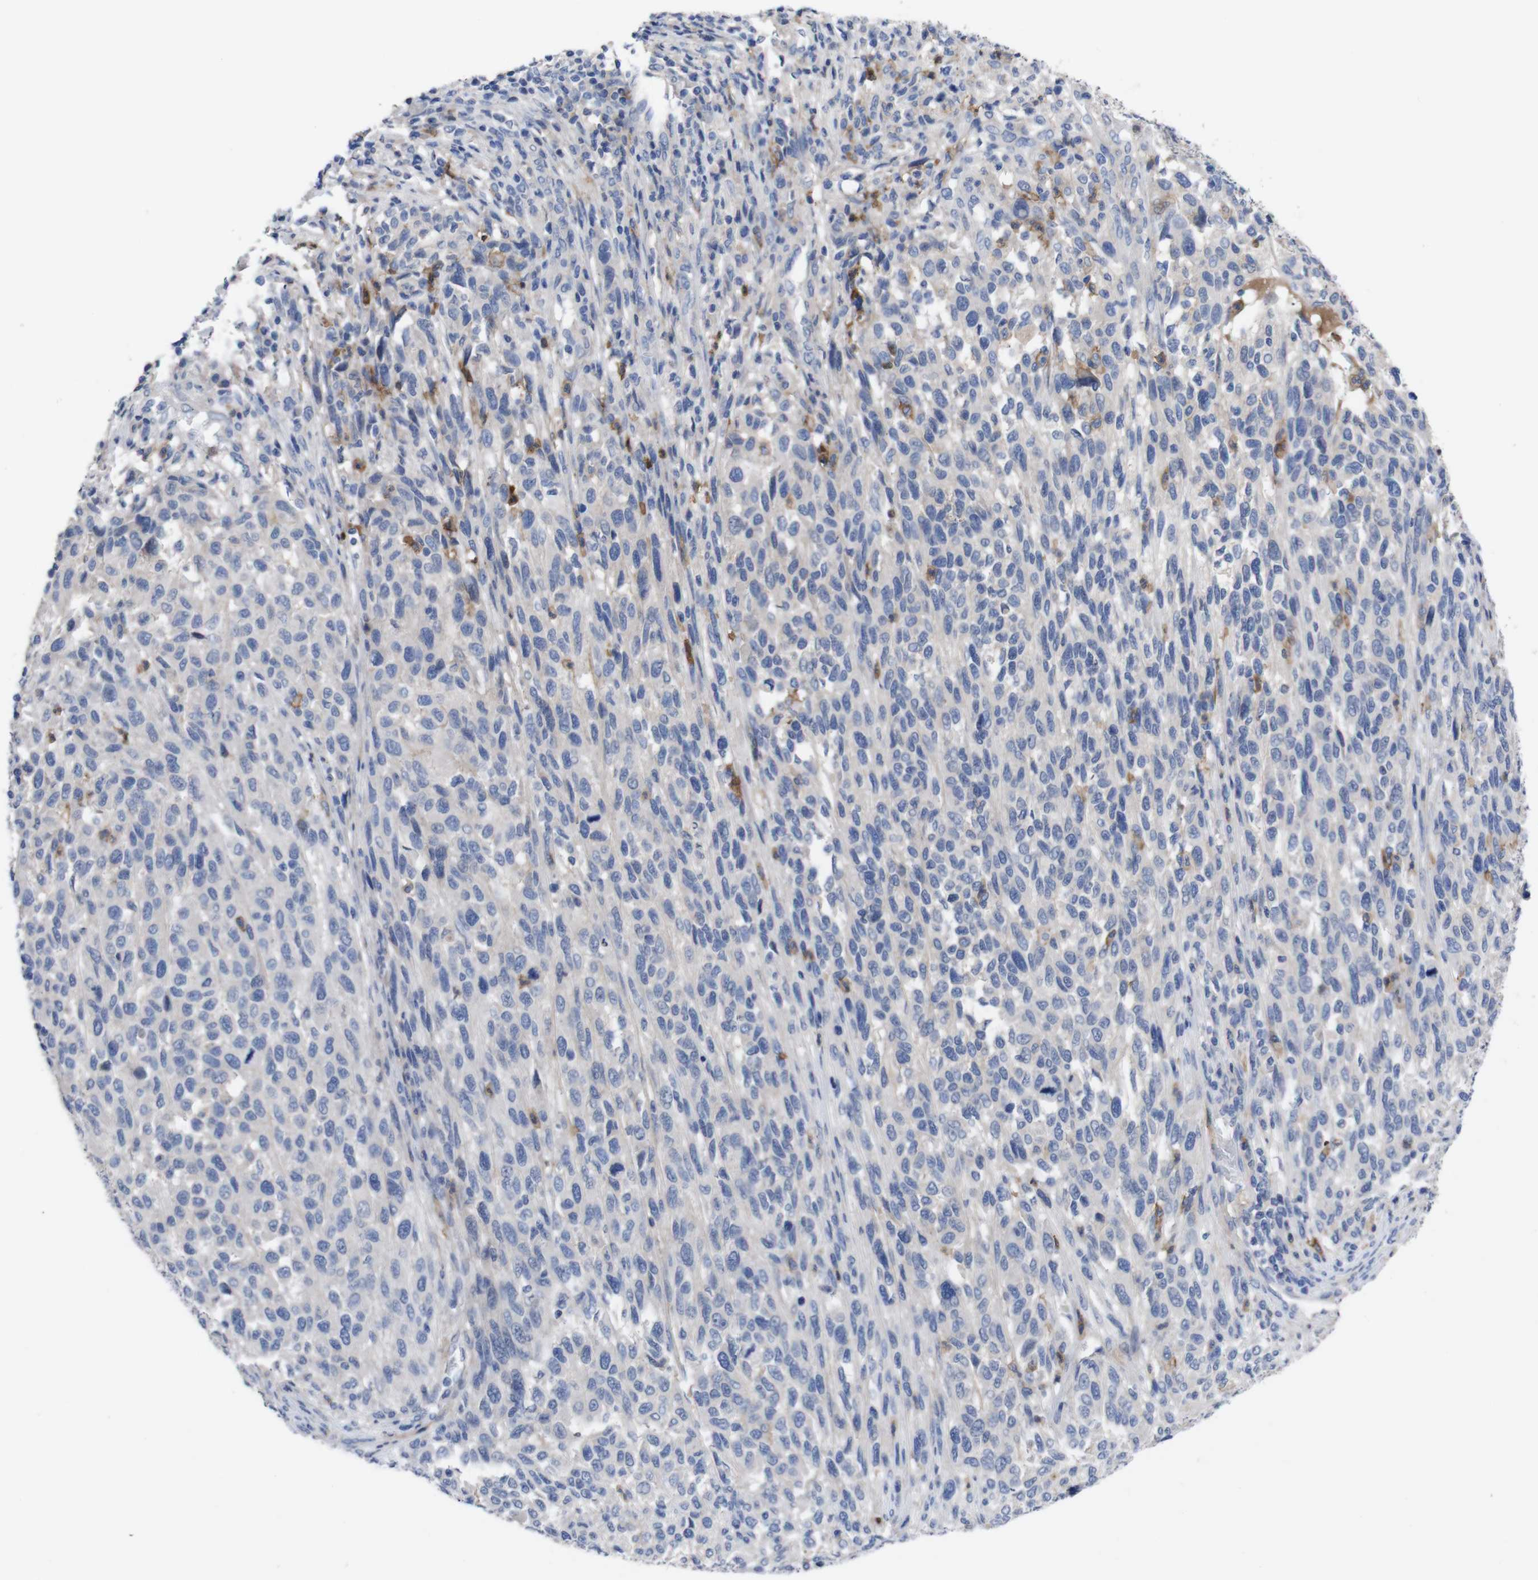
{"staining": {"intensity": "negative", "quantity": "none", "location": "none"}, "tissue": "melanoma", "cell_type": "Tumor cells", "image_type": "cancer", "snomed": [{"axis": "morphology", "description": "Malignant melanoma, Metastatic site"}, {"axis": "topography", "description": "Lymph node"}], "caption": "An immunohistochemistry (IHC) photomicrograph of melanoma is shown. There is no staining in tumor cells of melanoma. (DAB (3,3'-diaminobenzidine) IHC, high magnification).", "gene": "C5AR1", "patient": {"sex": "male", "age": 61}}